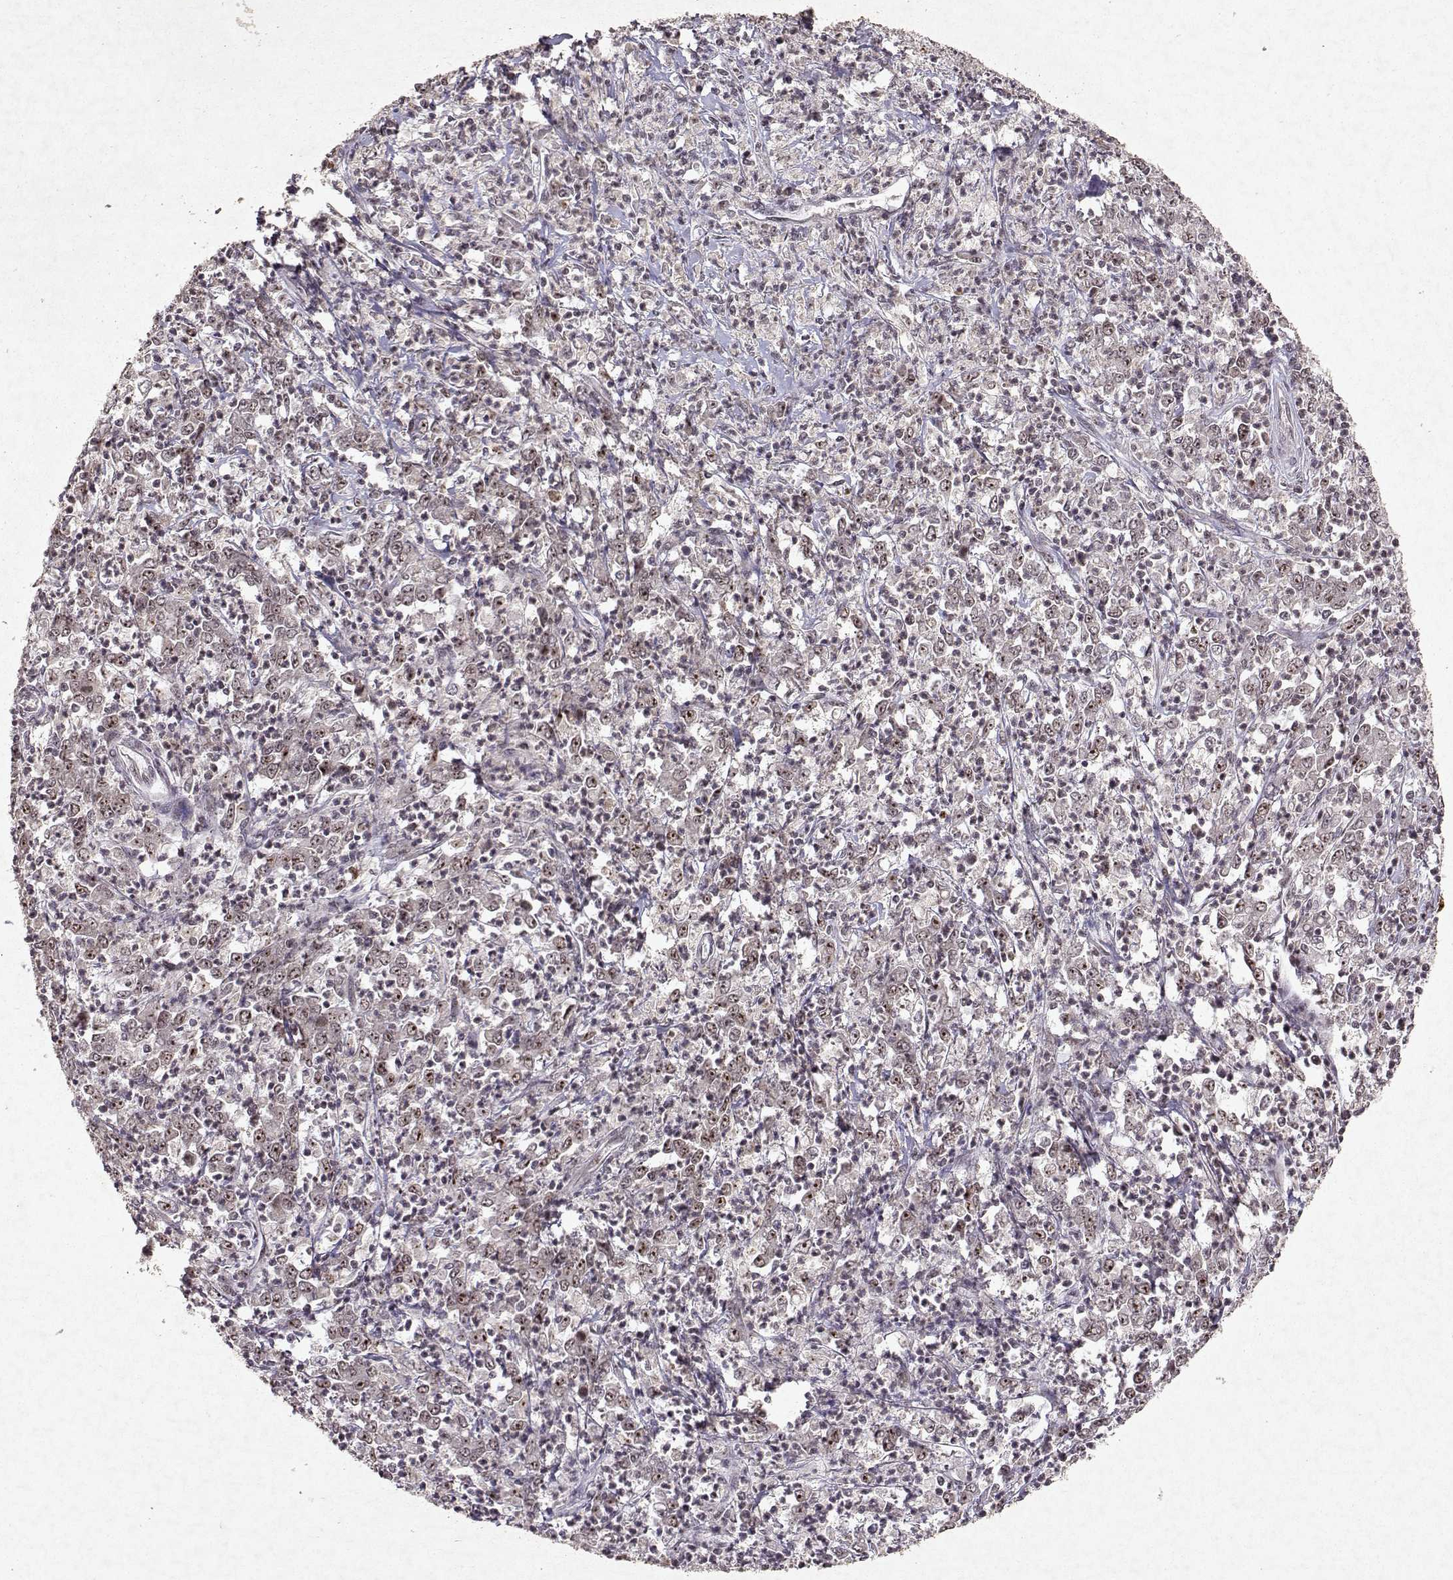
{"staining": {"intensity": "moderate", "quantity": ">75%", "location": "nuclear"}, "tissue": "stomach cancer", "cell_type": "Tumor cells", "image_type": "cancer", "snomed": [{"axis": "morphology", "description": "Adenocarcinoma, NOS"}, {"axis": "topography", "description": "Stomach, lower"}], "caption": "This image demonstrates stomach cancer (adenocarcinoma) stained with immunohistochemistry (IHC) to label a protein in brown. The nuclear of tumor cells show moderate positivity for the protein. Nuclei are counter-stained blue.", "gene": "DDX56", "patient": {"sex": "female", "age": 71}}